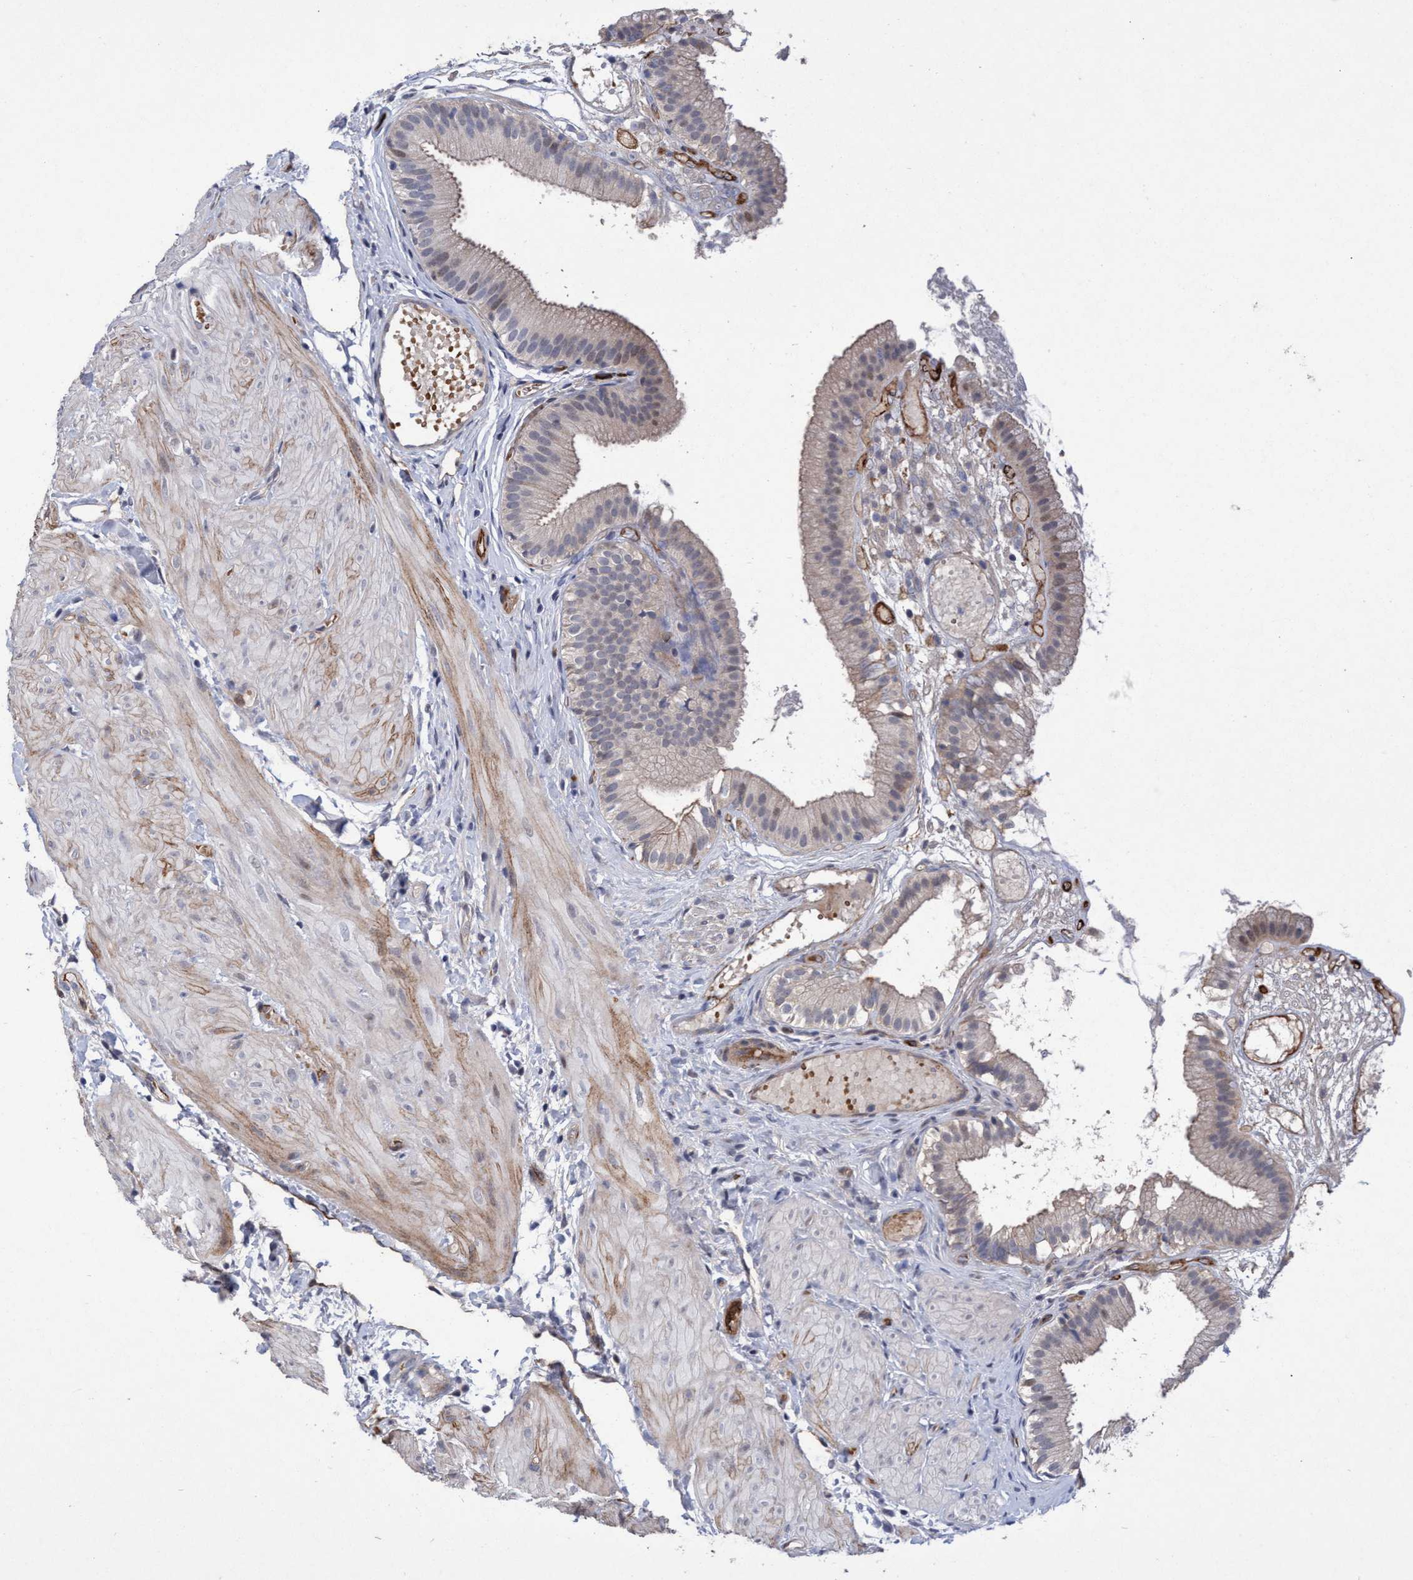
{"staining": {"intensity": "weak", "quantity": "25%-75%", "location": "cytoplasmic/membranous,nuclear"}, "tissue": "gallbladder", "cell_type": "Glandular cells", "image_type": "normal", "snomed": [{"axis": "morphology", "description": "Normal tissue, NOS"}, {"axis": "topography", "description": "Gallbladder"}], "caption": "IHC histopathology image of normal gallbladder: human gallbladder stained using immunohistochemistry demonstrates low levels of weak protein expression localized specifically in the cytoplasmic/membranous,nuclear of glandular cells, appearing as a cytoplasmic/membranous,nuclear brown color.", "gene": "ZNF750", "patient": {"sex": "female", "age": 26}}